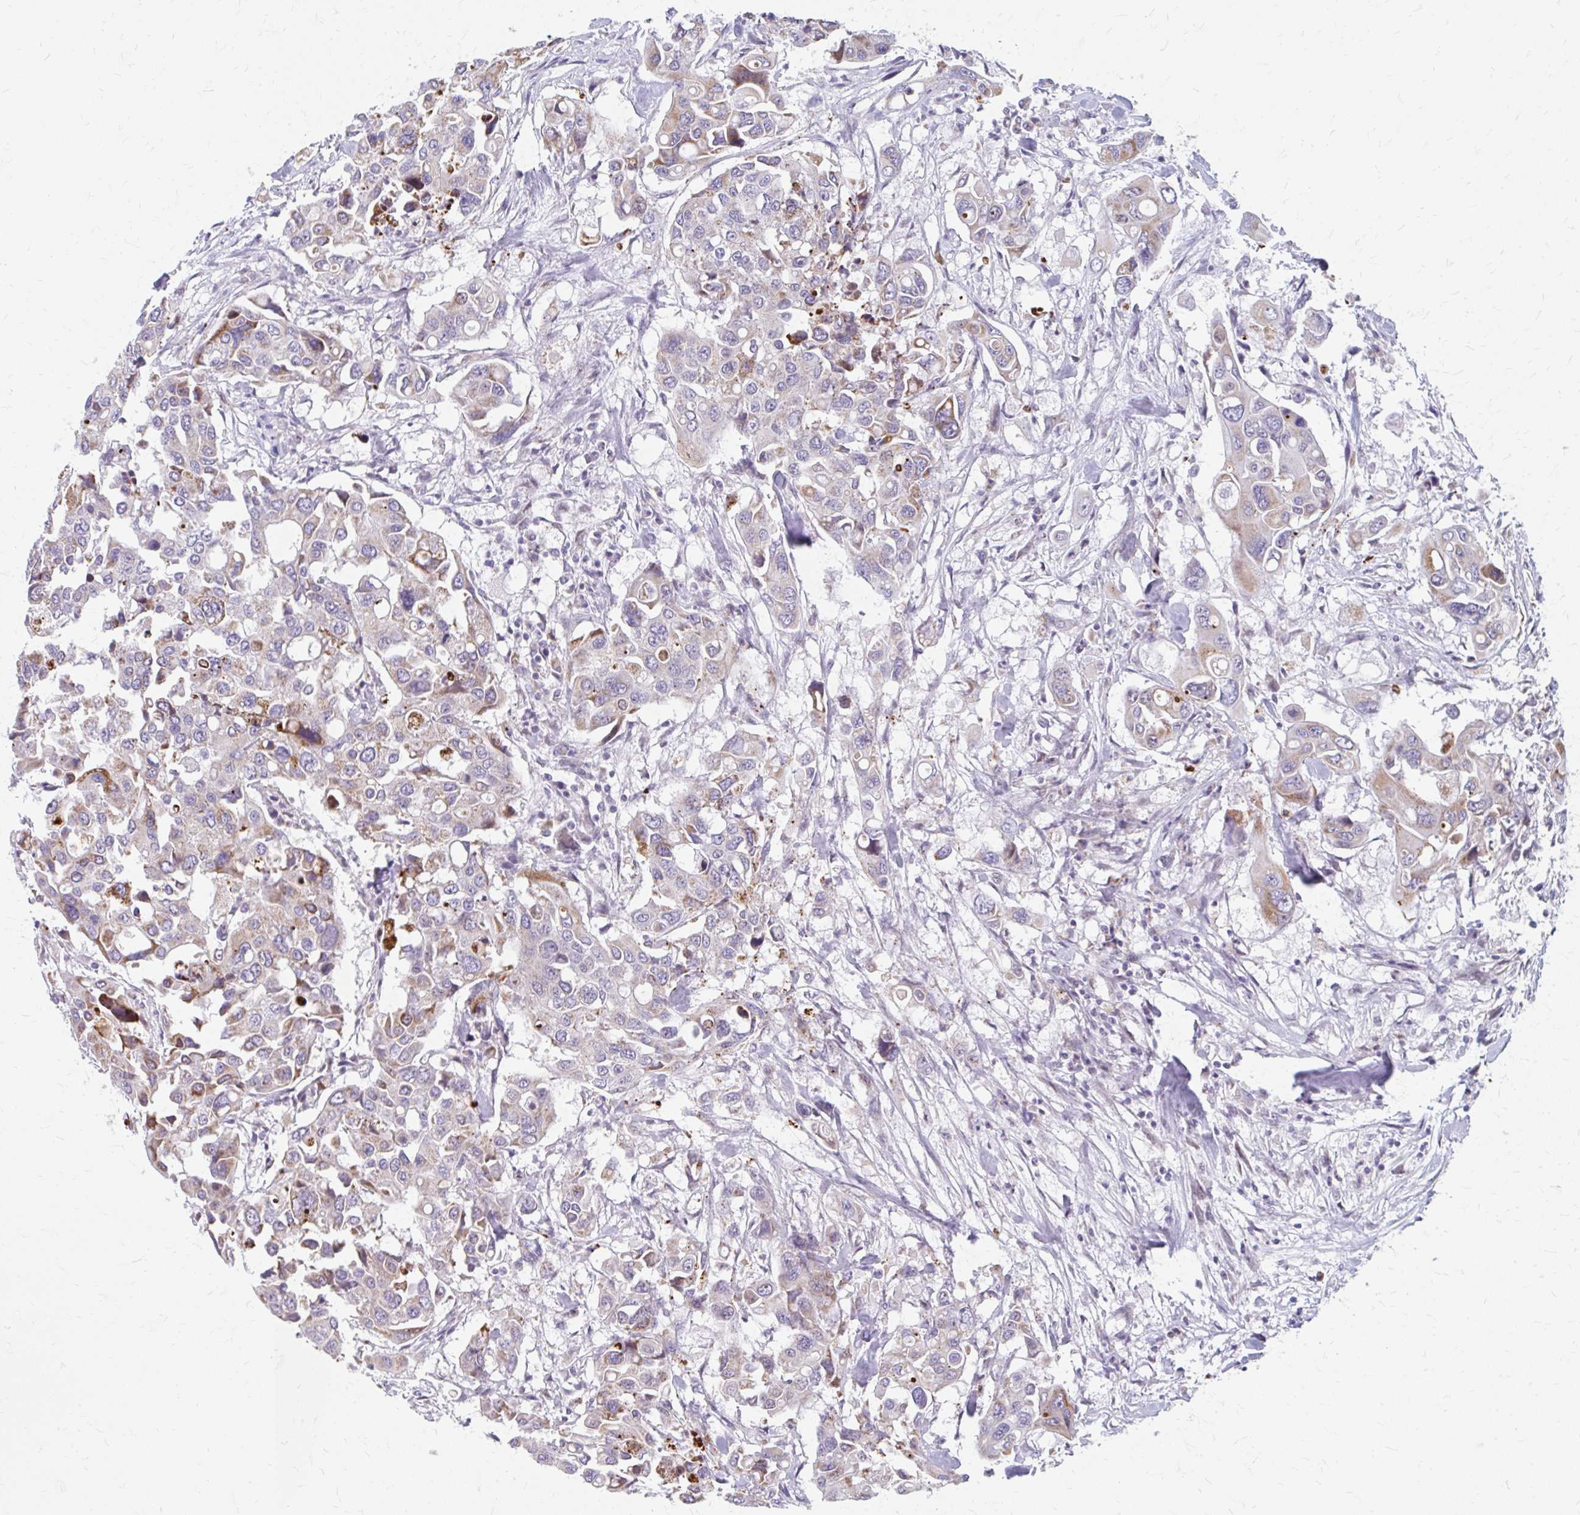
{"staining": {"intensity": "moderate", "quantity": "<25%", "location": "cytoplasmic/membranous"}, "tissue": "colorectal cancer", "cell_type": "Tumor cells", "image_type": "cancer", "snomed": [{"axis": "morphology", "description": "Adenocarcinoma, NOS"}, {"axis": "topography", "description": "Colon"}], "caption": "Immunohistochemical staining of colorectal cancer (adenocarcinoma) exhibits low levels of moderate cytoplasmic/membranous positivity in approximately <25% of tumor cells.", "gene": "BEAN1", "patient": {"sex": "male", "age": 77}}